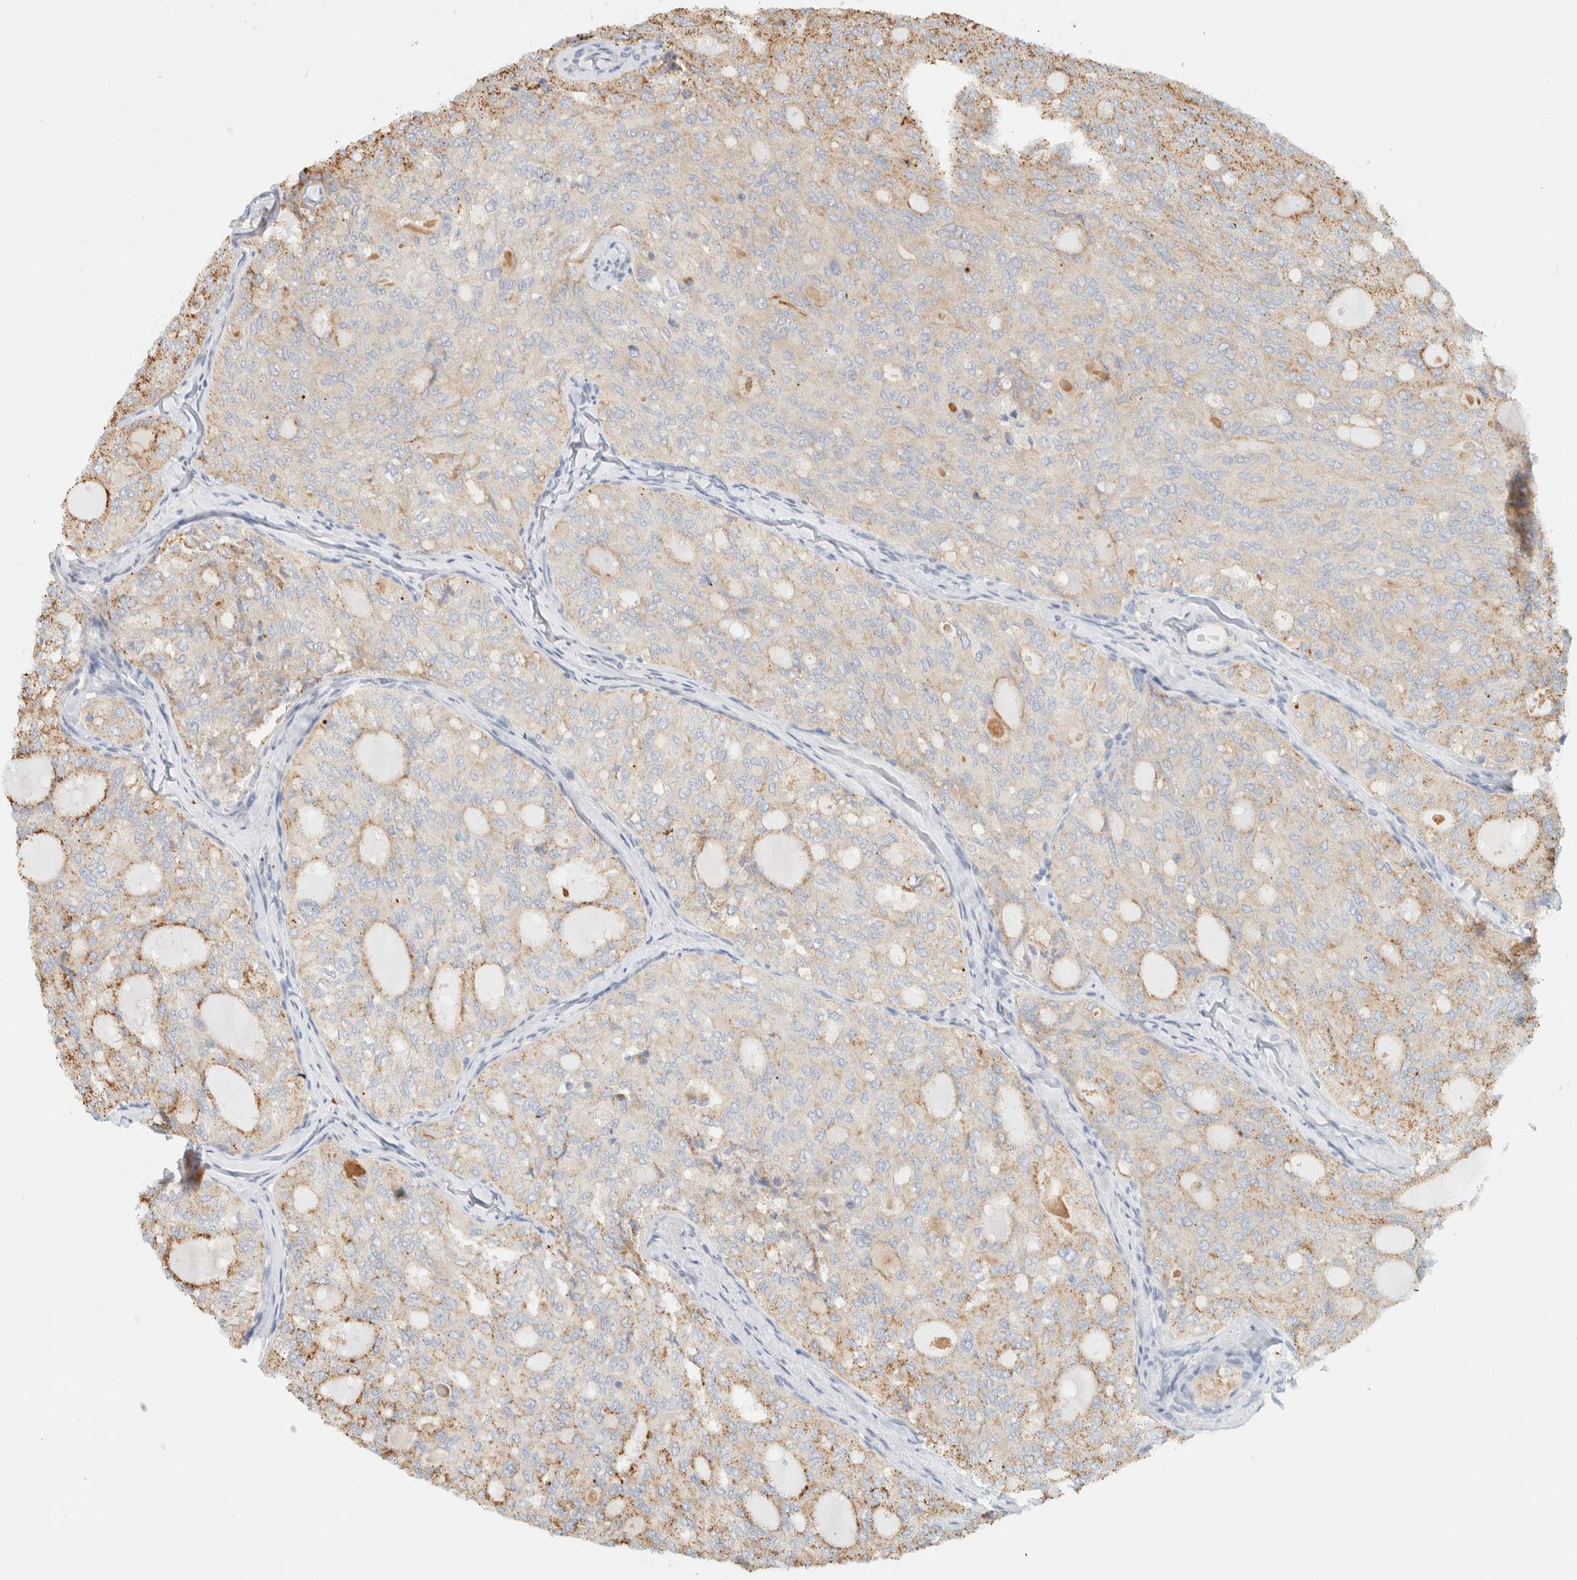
{"staining": {"intensity": "weak", "quantity": "25%-75%", "location": "cytoplasmic/membranous"}, "tissue": "thyroid cancer", "cell_type": "Tumor cells", "image_type": "cancer", "snomed": [{"axis": "morphology", "description": "Follicular adenoma carcinoma, NOS"}, {"axis": "topography", "description": "Thyroid gland"}], "caption": "Immunohistochemistry (DAB) staining of thyroid cancer (follicular adenoma carcinoma) exhibits weak cytoplasmic/membranous protein staining in about 25%-75% of tumor cells.", "gene": "PTGES3L-AARSD1", "patient": {"sex": "male", "age": 75}}